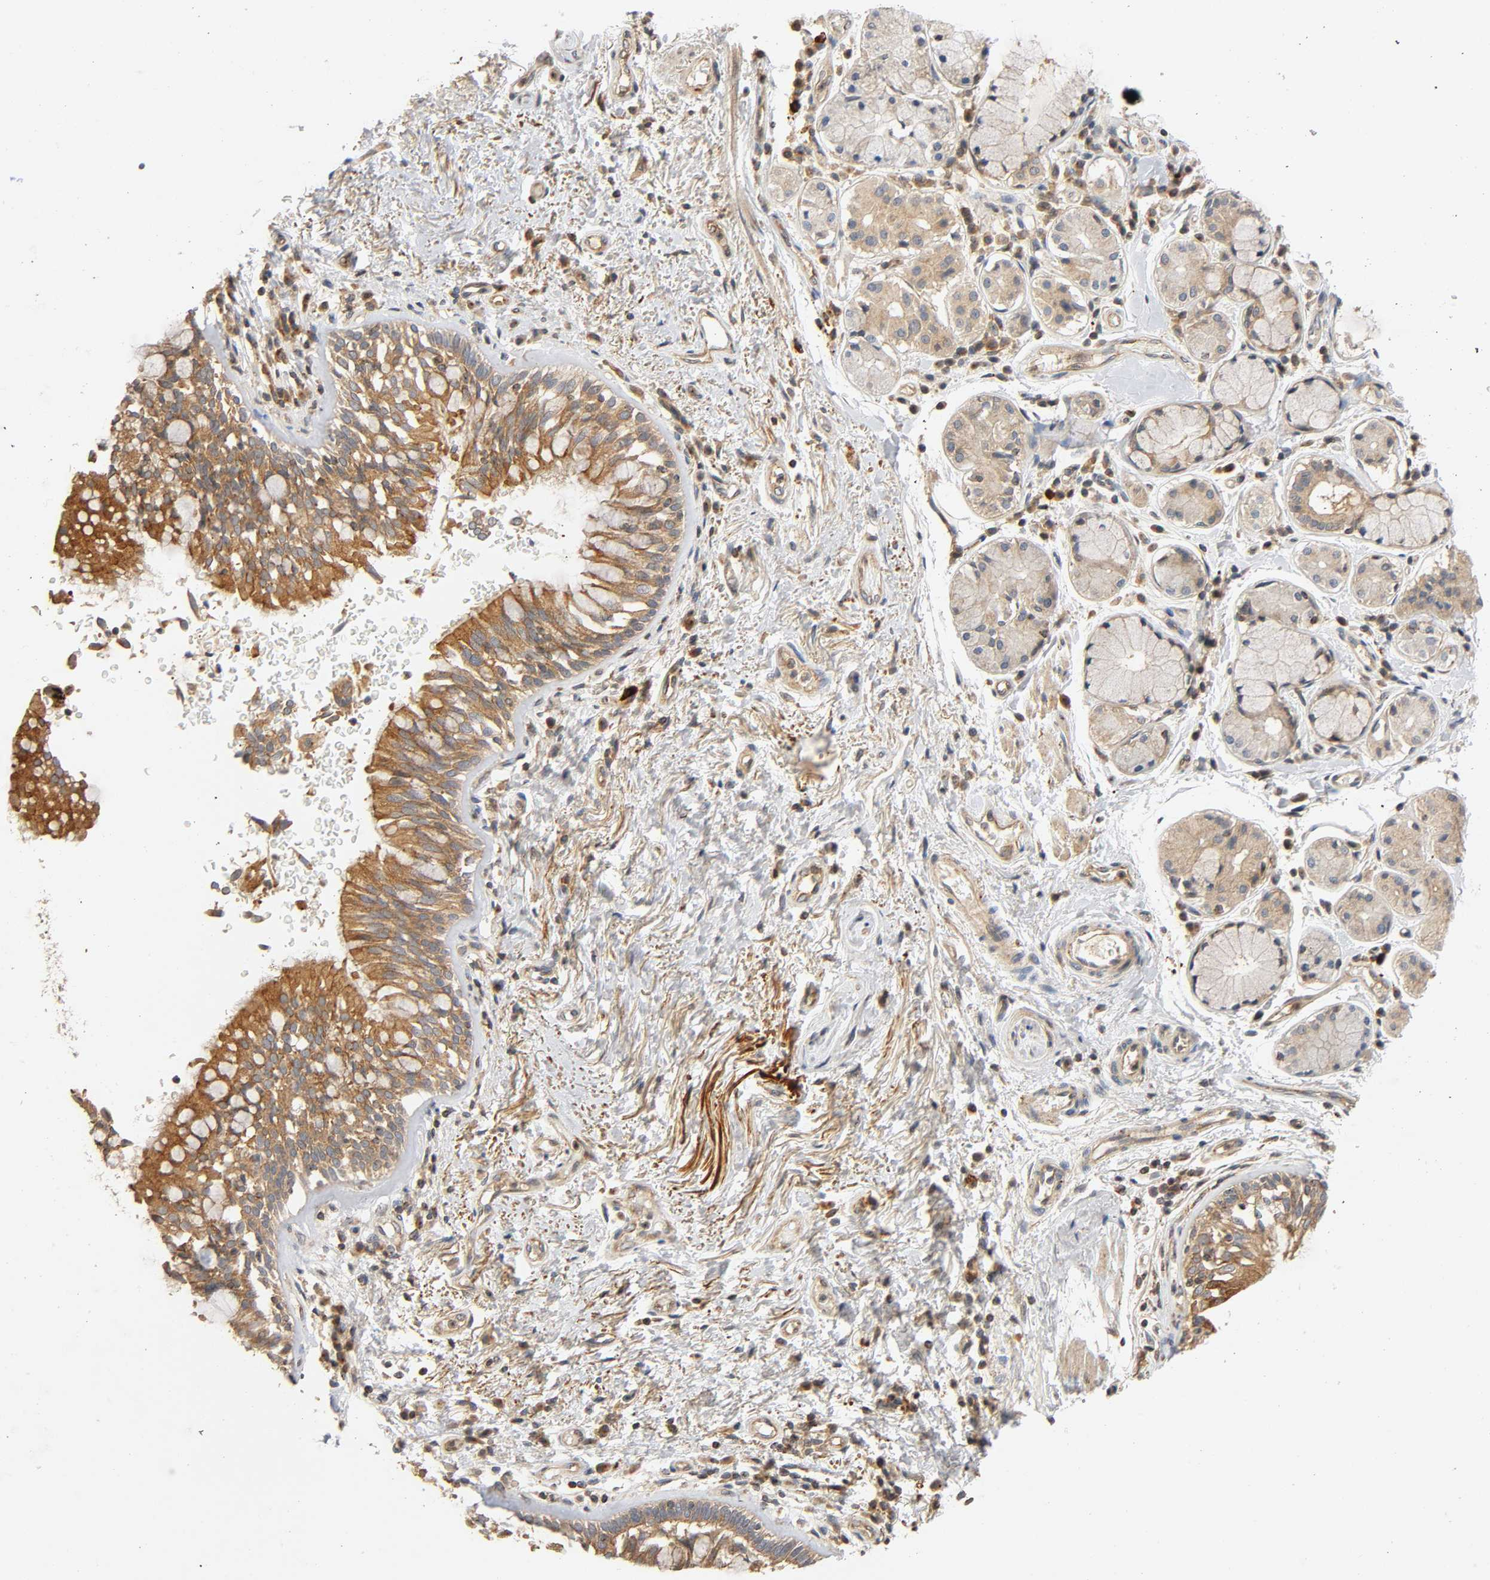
{"staining": {"intensity": "moderate", "quantity": ">75%", "location": "cytoplasmic/membranous"}, "tissue": "bronchus", "cell_type": "Respiratory epithelial cells", "image_type": "normal", "snomed": [{"axis": "morphology", "description": "Normal tissue, NOS"}, {"axis": "morphology", "description": "Adenocarcinoma, NOS"}, {"axis": "topography", "description": "Bronchus"}, {"axis": "topography", "description": "Lung"}], "caption": "Moderate cytoplasmic/membranous expression for a protein is seen in approximately >75% of respiratory epithelial cells of benign bronchus using immunohistochemistry.", "gene": "IKBKB", "patient": {"sex": "male", "age": 71}}